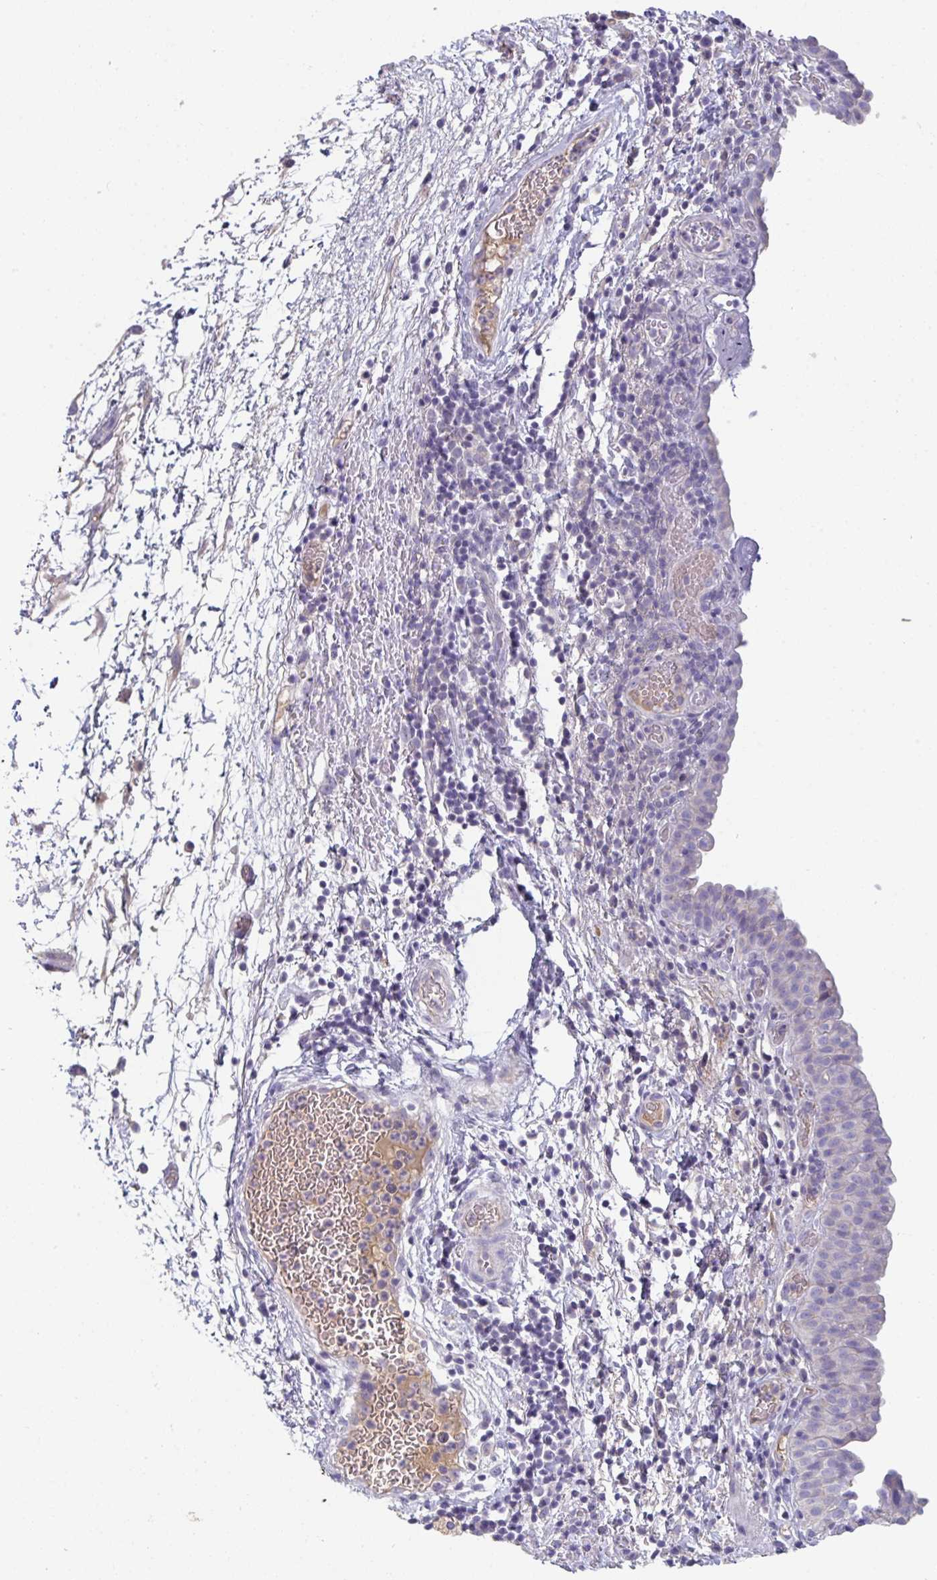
{"staining": {"intensity": "negative", "quantity": "none", "location": "none"}, "tissue": "urinary bladder", "cell_type": "Urothelial cells", "image_type": "normal", "snomed": [{"axis": "morphology", "description": "Normal tissue, NOS"}, {"axis": "morphology", "description": "Inflammation, NOS"}, {"axis": "topography", "description": "Urinary bladder"}], "caption": "Immunohistochemistry (IHC) image of normal urinary bladder stained for a protein (brown), which shows no positivity in urothelial cells. (Immunohistochemistry (IHC), brightfield microscopy, high magnification).", "gene": "HGFAC", "patient": {"sex": "male", "age": 57}}